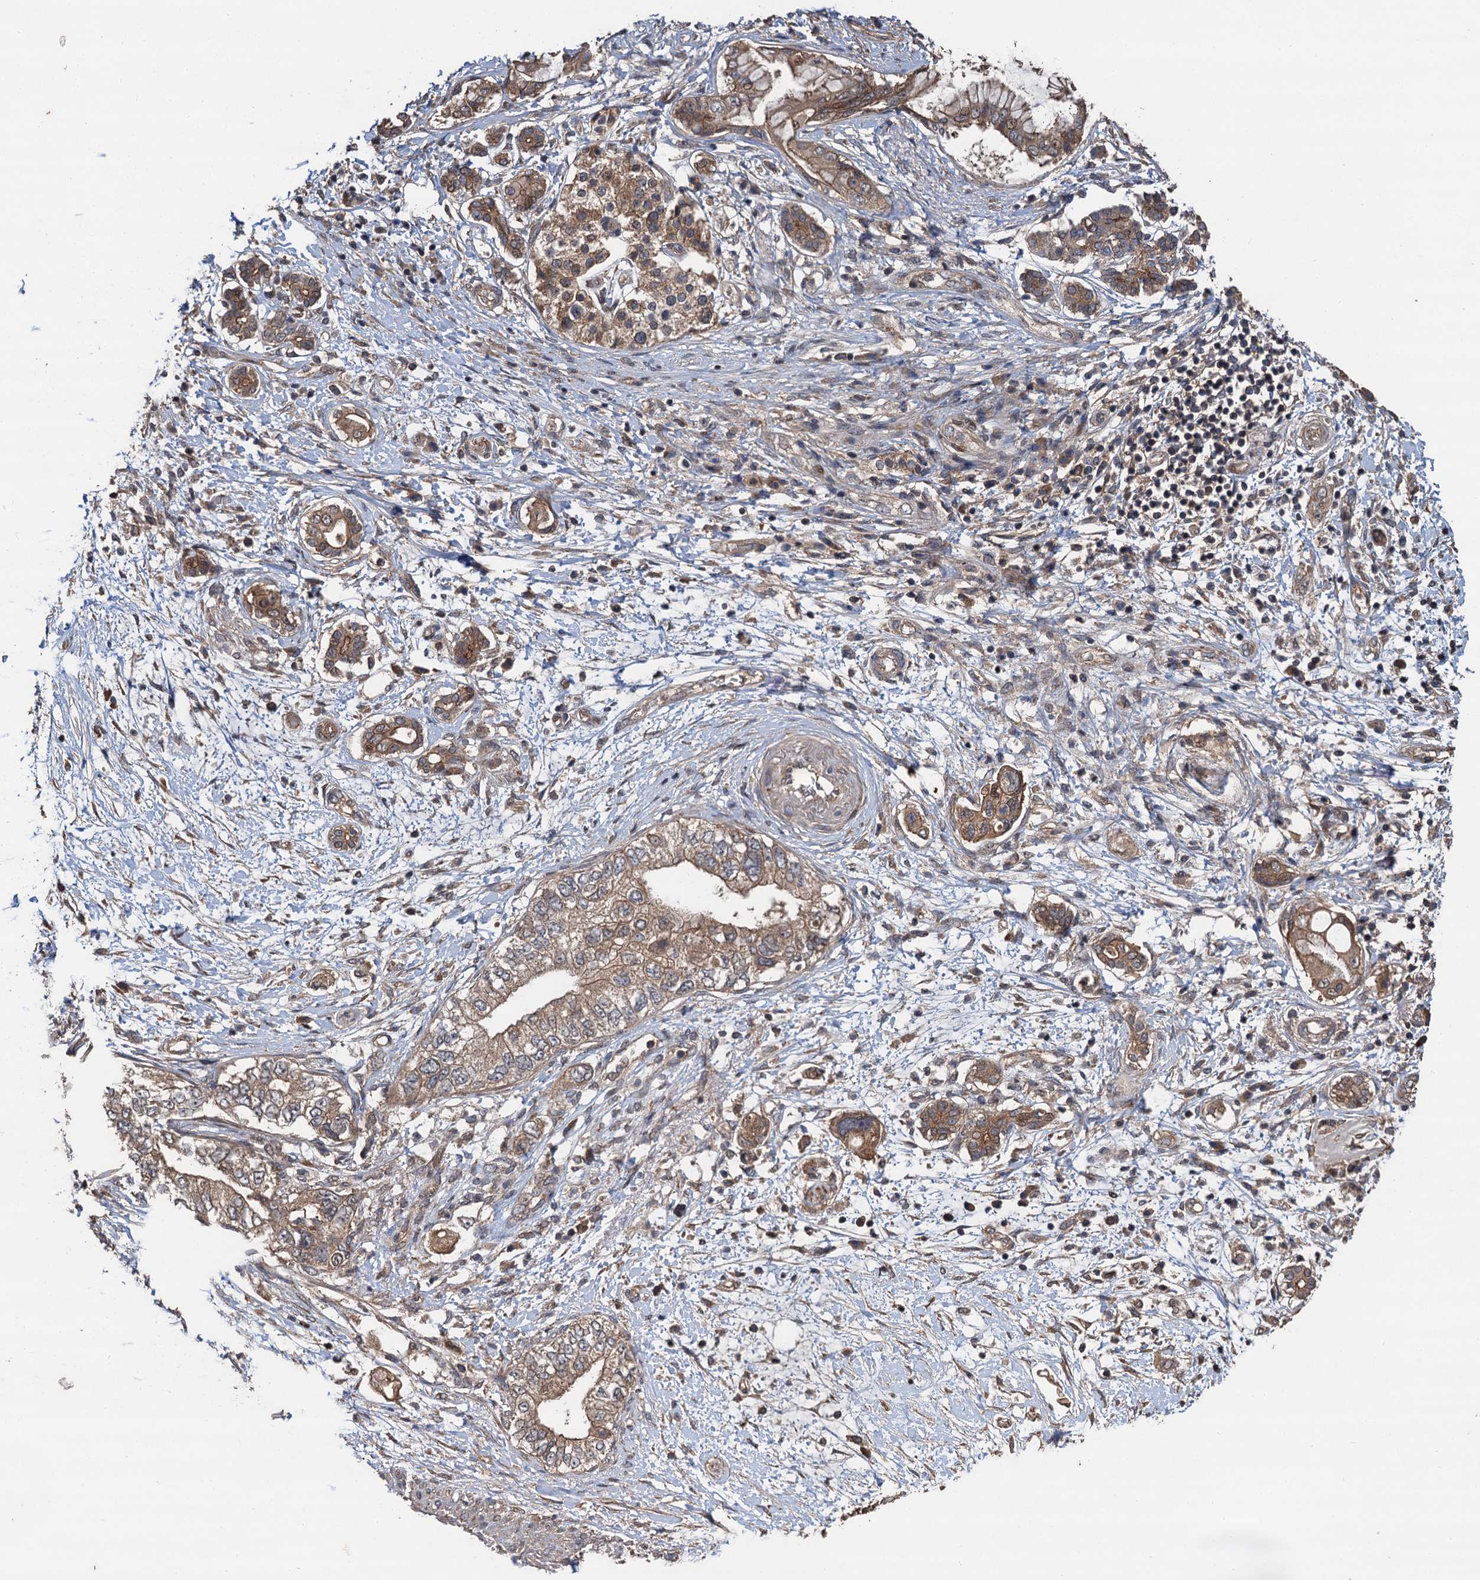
{"staining": {"intensity": "moderate", "quantity": ">75%", "location": "cytoplasmic/membranous"}, "tissue": "pancreatic cancer", "cell_type": "Tumor cells", "image_type": "cancer", "snomed": [{"axis": "morphology", "description": "Adenocarcinoma, NOS"}, {"axis": "topography", "description": "Pancreas"}], "caption": "This histopathology image shows adenocarcinoma (pancreatic) stained with IHC to label a protein in brown. The cytoplasmic/membranous of tumor cells show moderate positivity for the protein. Nuclei are counter-stained blue.", "gene": "TMEM39B", "patient": {"sex": "female", "age": 73}}